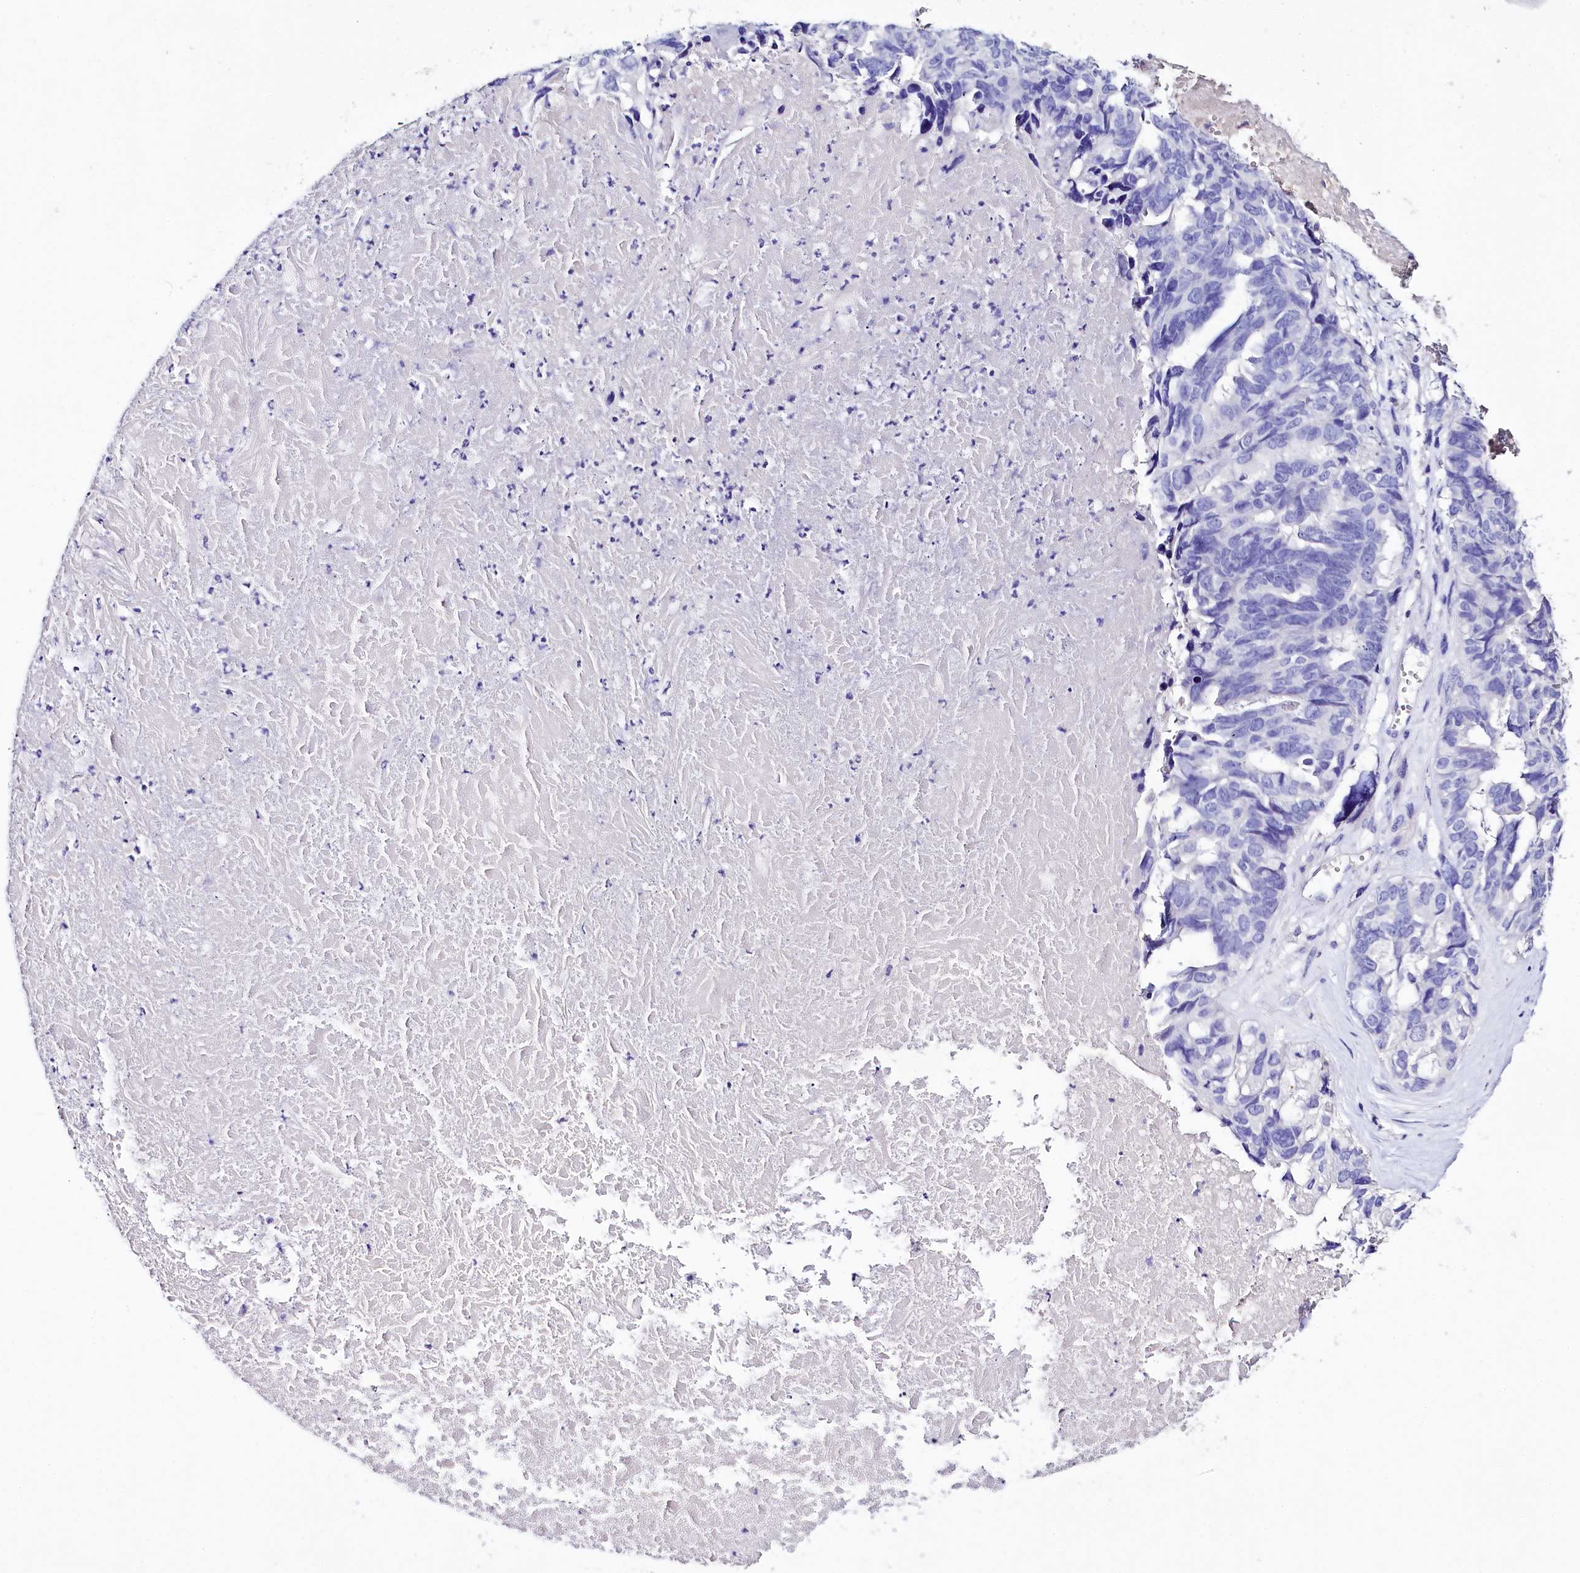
{"staining": {"intensity": "negative", "quantity": "none", "location": "none"}, "tissue": "ovarian cancer", "cell_type": "Tumor cells", "image_type": "cancer", "snomed": [{"axis": "morphology", "description": "Cystadenocarcinoma, serous, NOS"}, {"axis": "topography", "description": "Ovary"}], "caption": "Tumor cells show no significant positivity in serous cystadenocarcinoma (ovarian).", "gene": "A2ML1", "patient": {"sex": "female", "age": 79}}